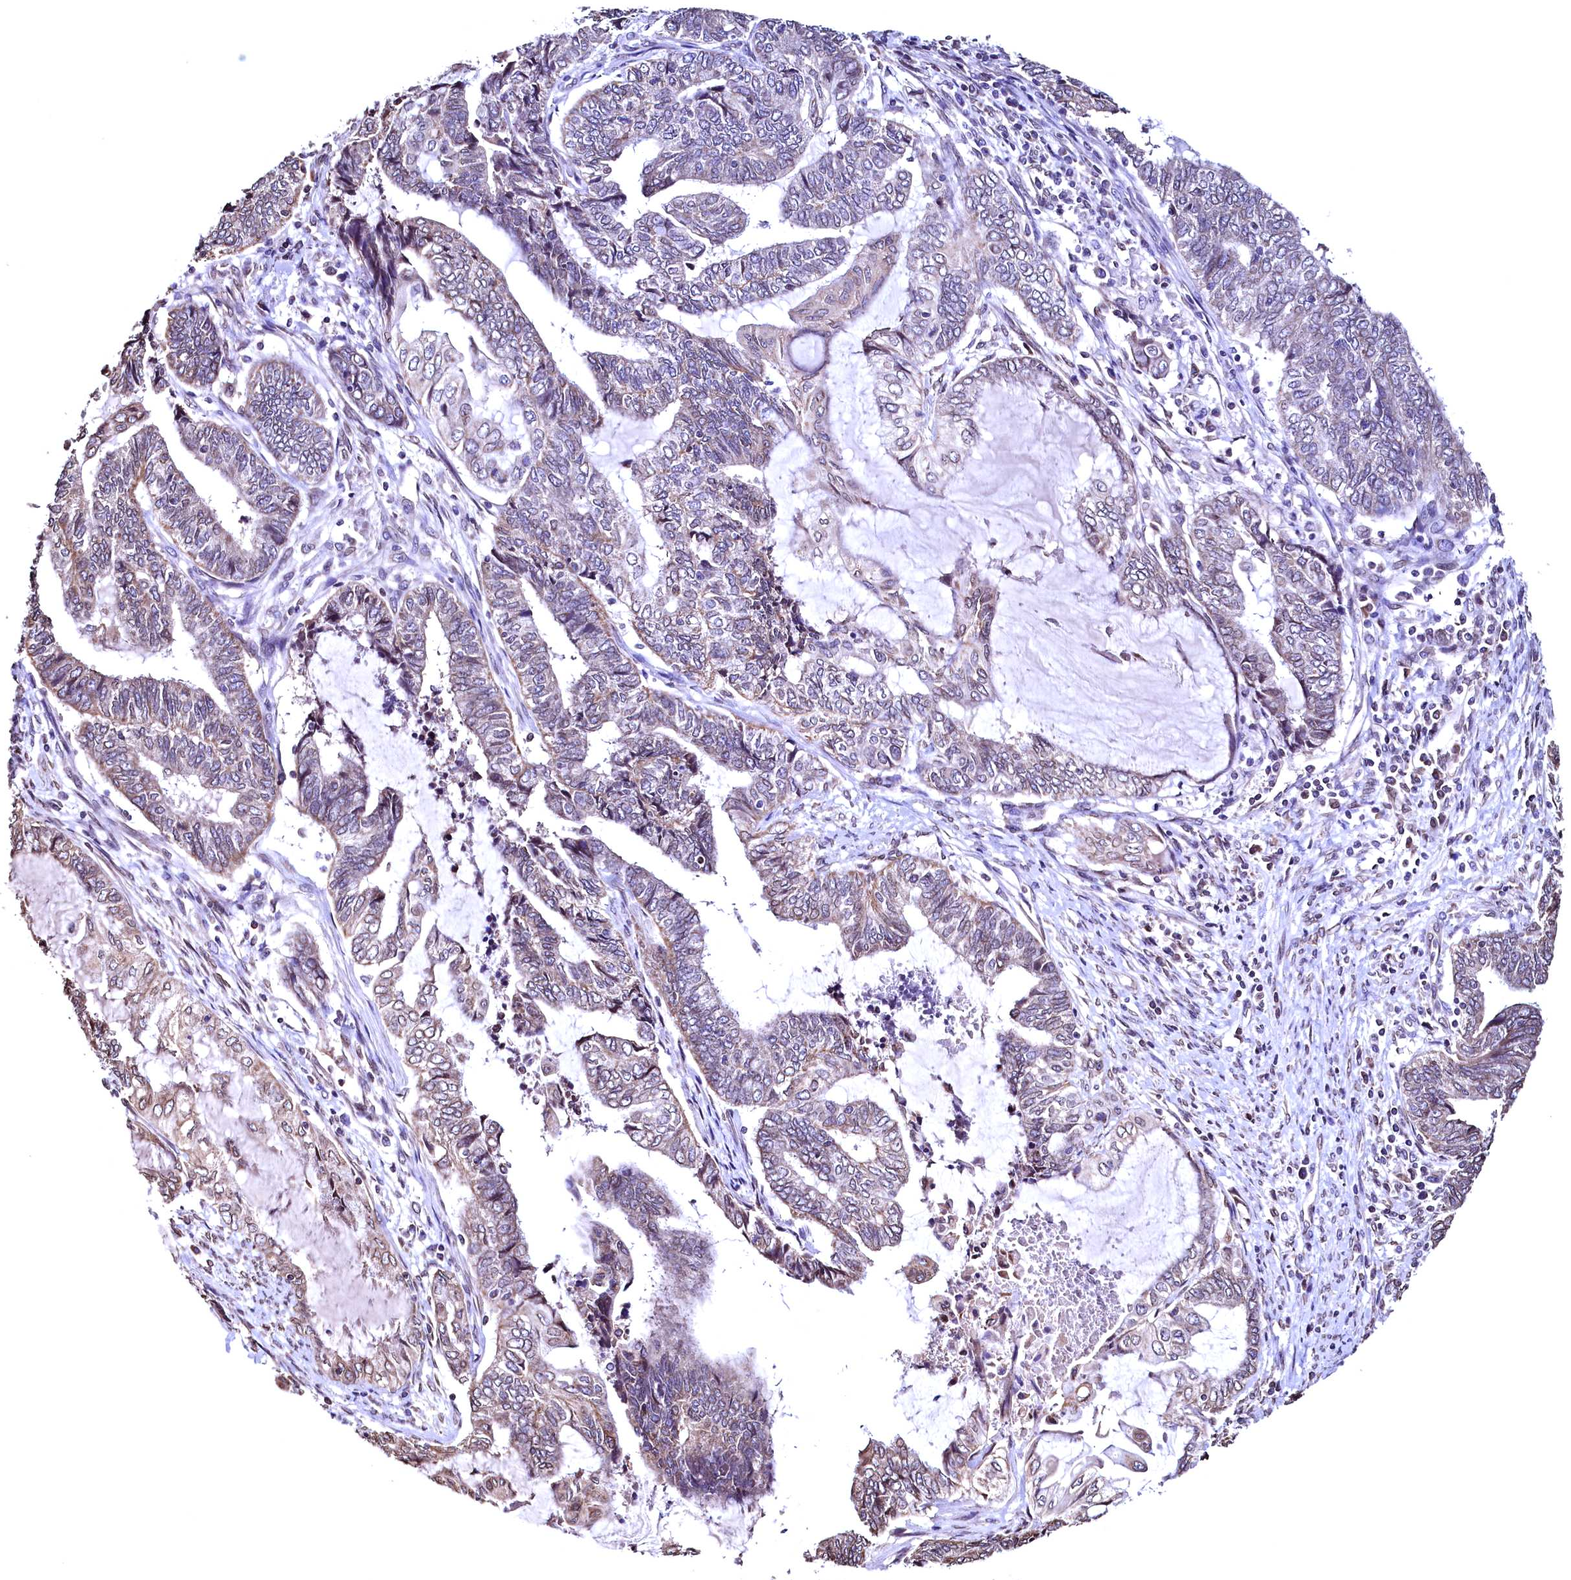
{"staining": {"intensity": "weak", "quantity": "25%-75%", "location": "cytoplasmic/membranous"}, "tissue": "endometrial cancer", "cell_type": "Tumor cells", "image_type": "cancer", "snomed": [{"axis": "morphology", "description": "Adenocarcinoma, NOS"}, {"axis": "topography", "description": "Uterus"}, {"axis": "topography", "description": "Endometrium"}], "caption": "About 25%-75% of tumor cells in endometrial adenocarcinoma demonstrate weak cytoplasmic/membranous protein staining as visualized by brown immunohistochemical staining.", "gene": "HAND1", "patient": {"sex": "female", "age": 70}}